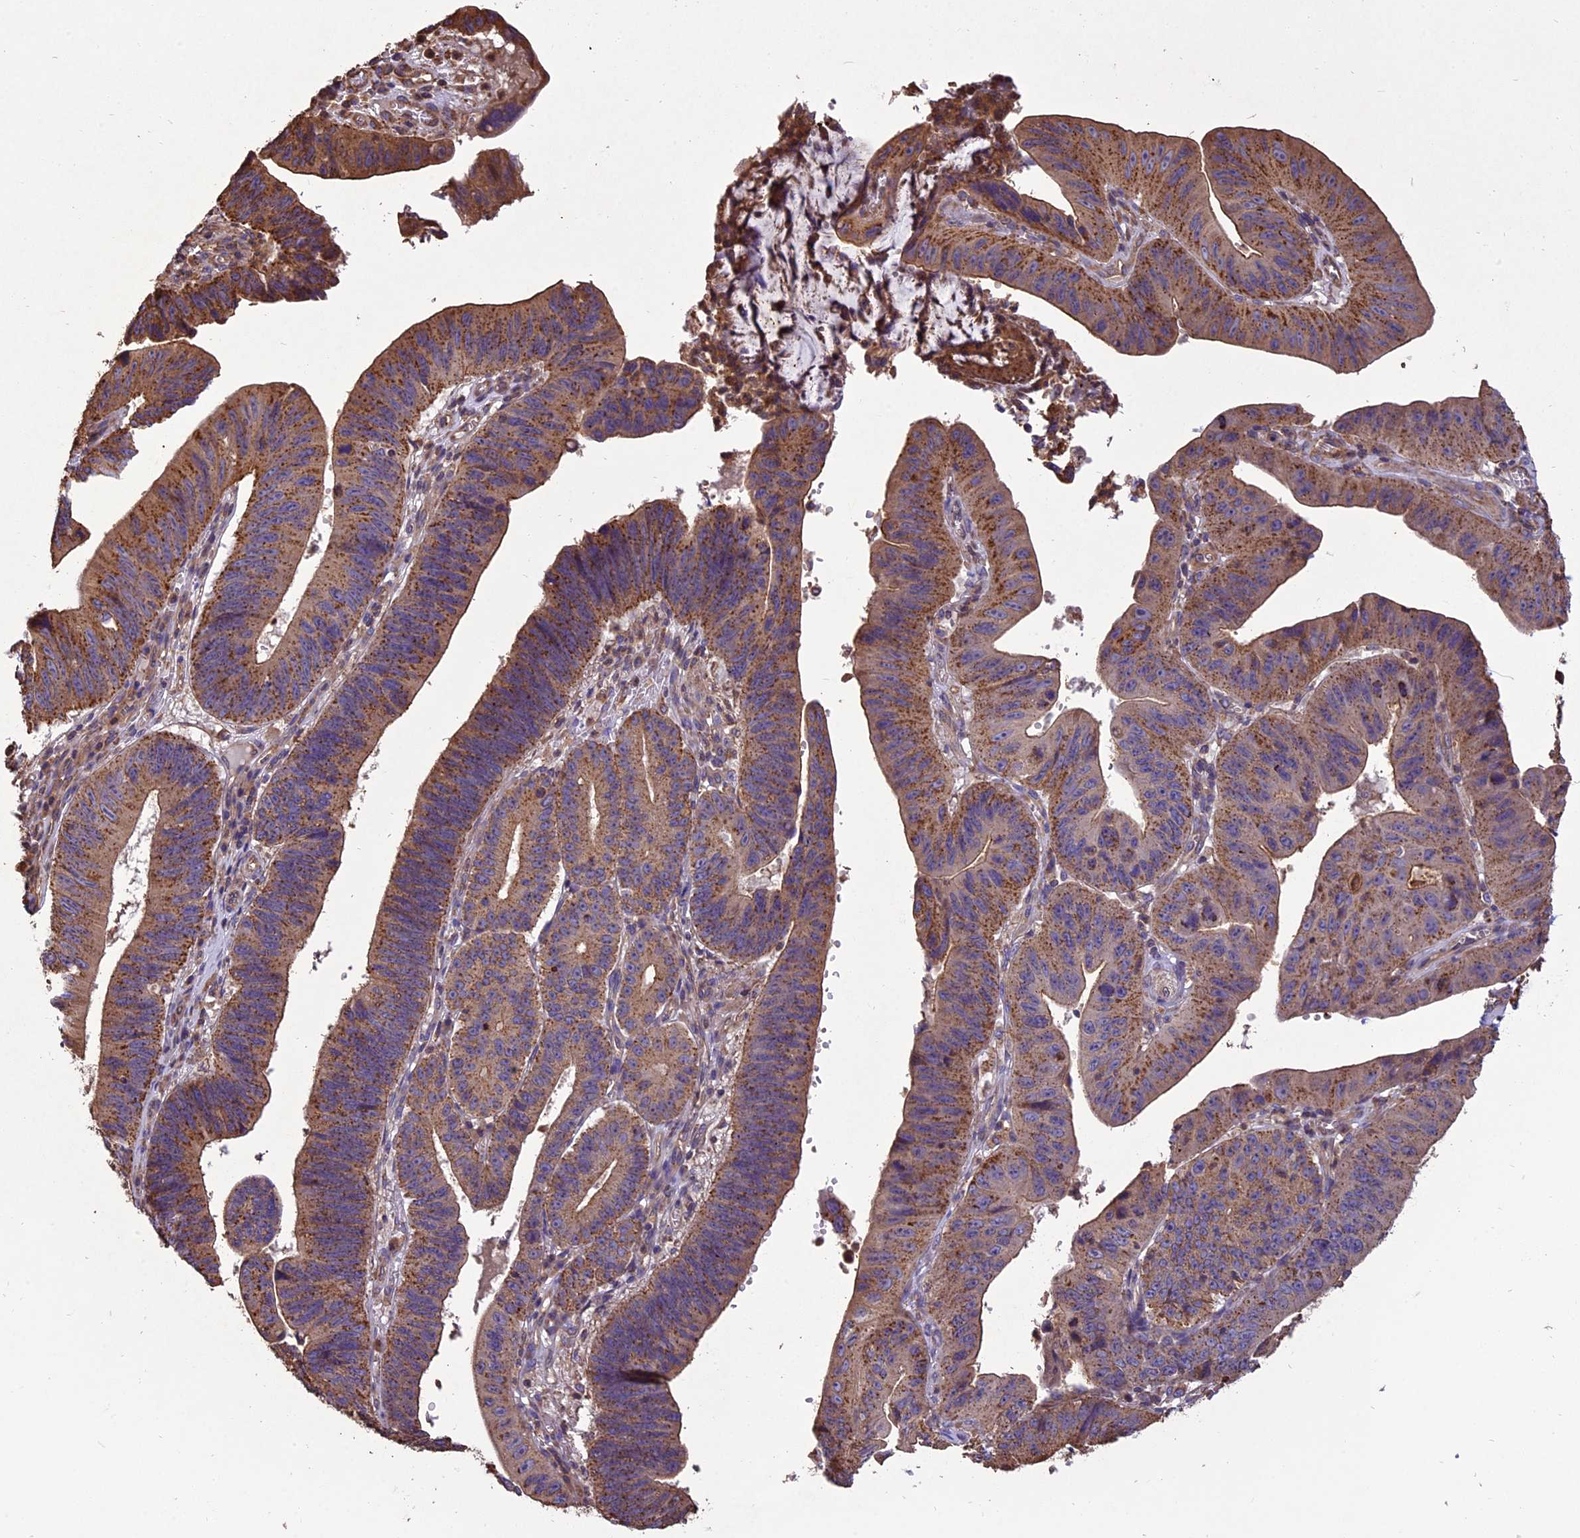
{"staining": {"intensity": "moderate", "quantity": ">75%", "location": "cytoplasmic/membranous"}, "tissue": "stomach cancer", "cell_type": "Tumor cells", "image_type": "cancer", "snomed": [{"axis": "morphology", "description": "Adenocarcinoma, NOS"}, {"axis": "topography", "description": "Stomach"}], "caption": "This is an image of immunohistochemistry staining of stomach cancer, which shows moderate expression in the cytoplasmic/membranous of tumor cells.", "gene": "CHMP2A", "patient": {"sex": "male", "age": 59}}